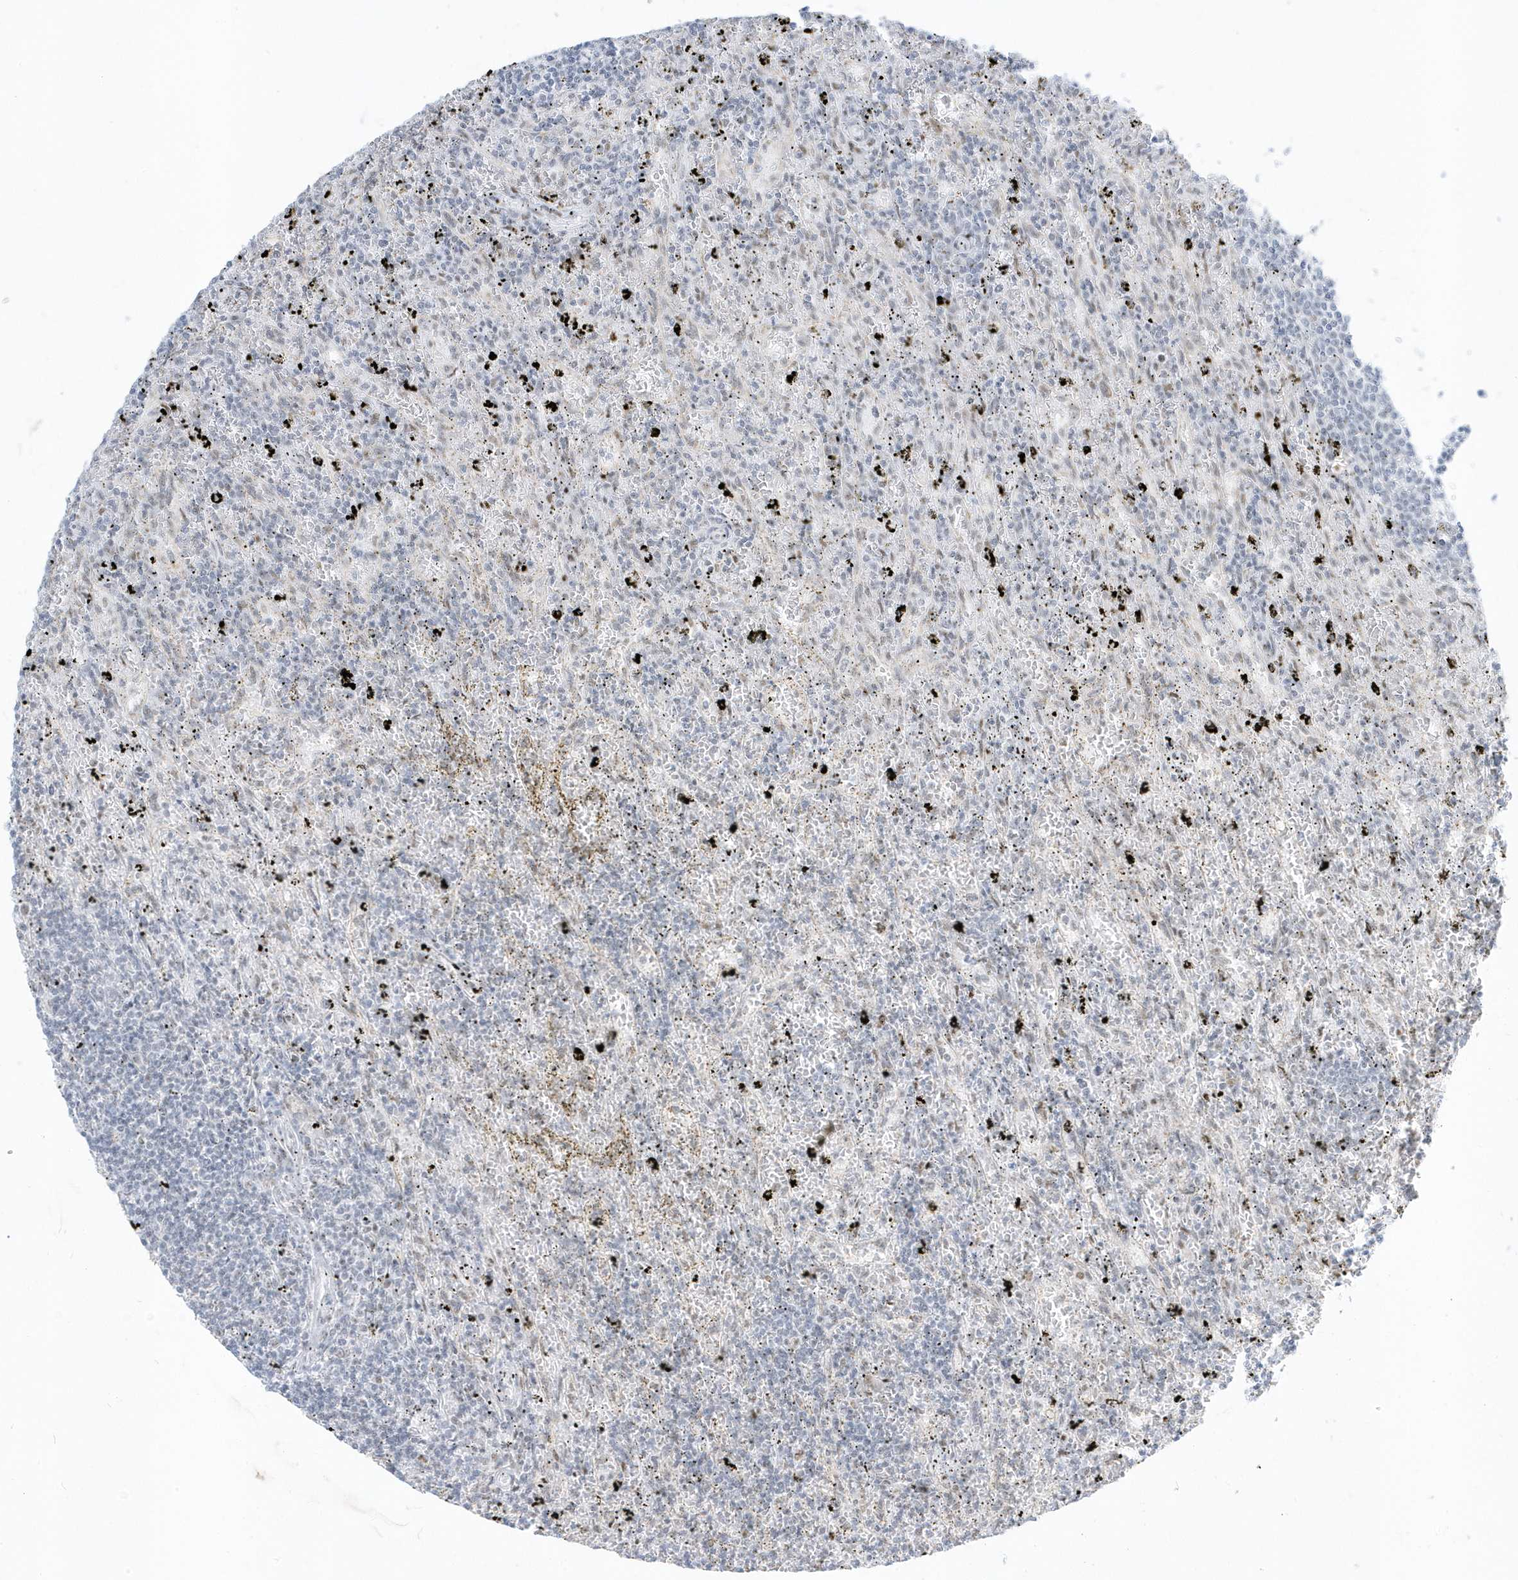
{"staining": {"intensity": "negative", "quantity": "none", "location": "none"}, "tissue": "lymphoma", "cell_type": "Tumor cells", "image_type": "cancer", "snomed": [{"axis": "morphology", "description": "Malignant lymphoma, non-Hodgkin's type, Low grade"}, {"axis": "topography", "description": "Spleen"}], "caption": "Tumor cells are negative for brown protein staining in low-grade malignant lymphoma, non-Hodgkin's type. (IHC, brightfield microscopy, high magnification).", "gene": "PLEKHN1", "patient": {"sex": "male", "age": 76}}